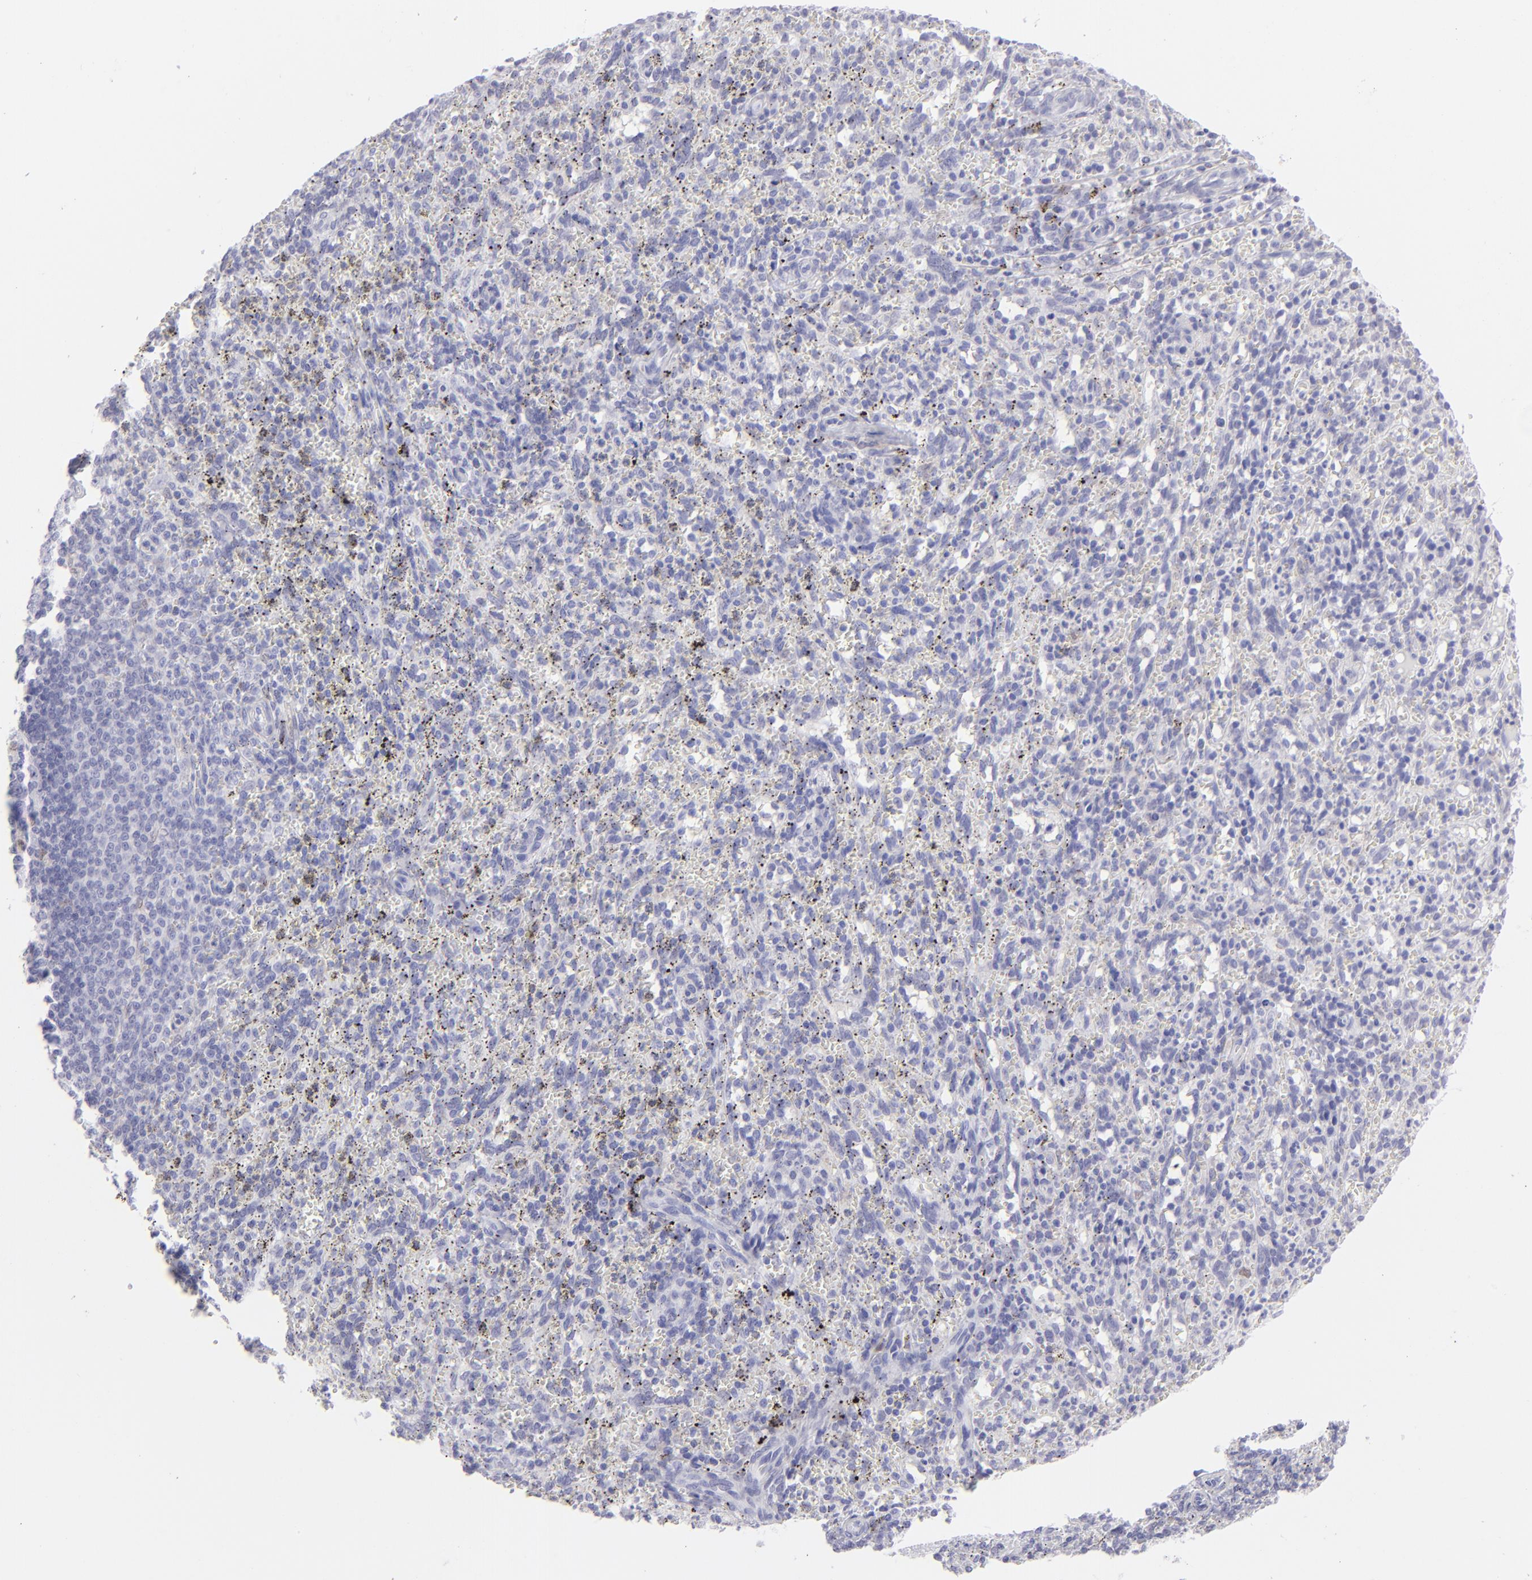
{"staining": {"intensity": "negative", "quantity": "none", "location": "none"}, "tissue": "spleen", "cell_type": "Cells in red pulp", "image_type": "normal", "snomed": [{"axis": "morphology", "description": "Normal tissue, NOS"}, {"axis": "topography", "description": "Spleen"}], "caption": "Immunohistochemistry (IHC) photomicrograph of benign spleen: spleen stained with DAB (3,3'-diaminobenzidine) exhibits no significant protein positivity in cells in red pulp. The staining is performed using DAB brown chromogen with nuclei counter-stained in using hematoxylin.", "gene": "MITF", "patient": {"sex": "female", "age": 10}}